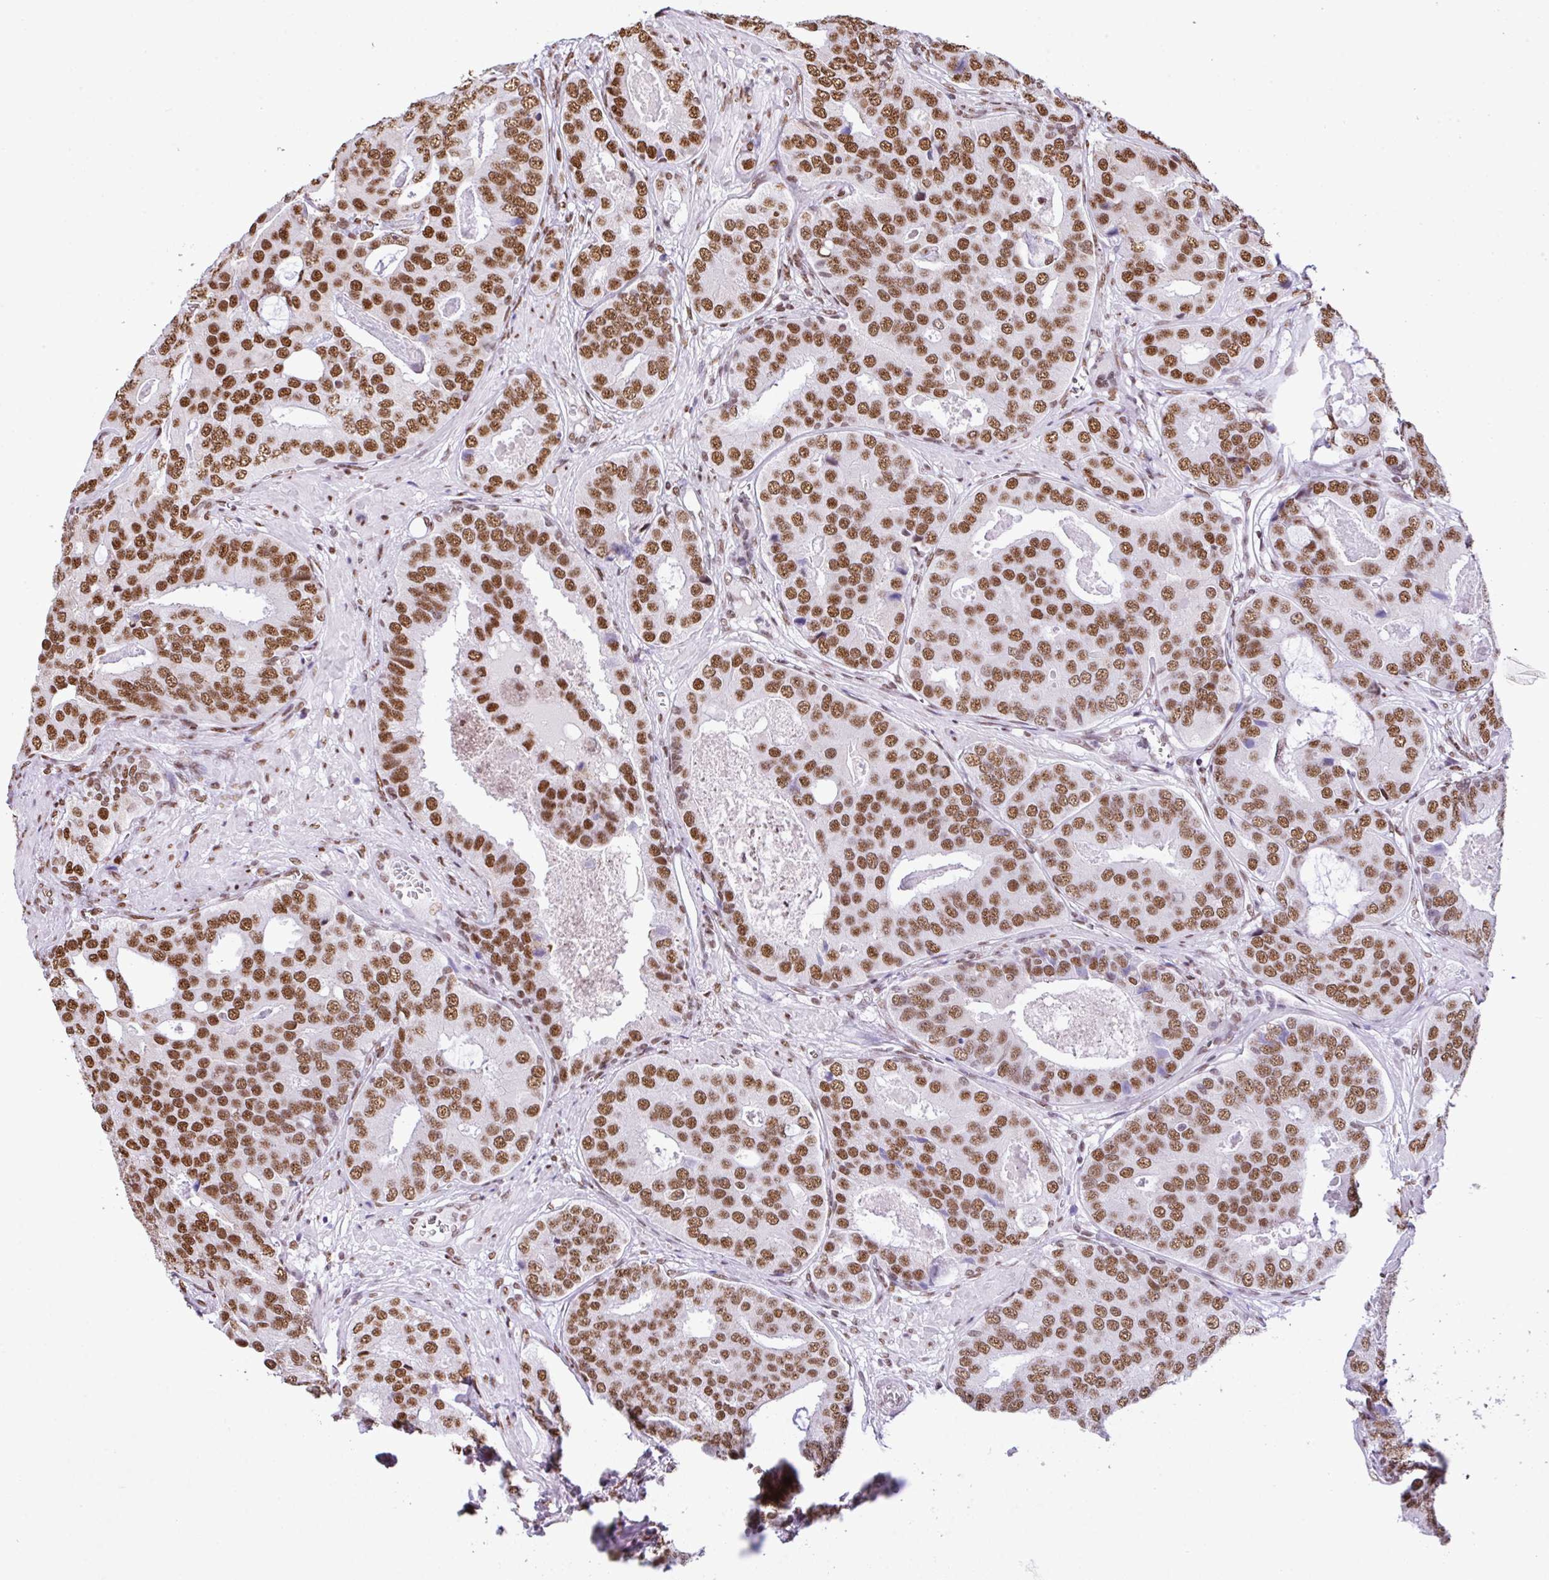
{"staining": {"intensity": "moderate", "quantity": ">75%", "location": "nuclear"}, "tissue": "prostate cancer", "cell_type": "Tumor cells", "image_type": "cancer", "snomed": [{"axis": "morphology", "description": "Adenocarcinoma, High grade"}, {"axis": "topography", "description": "Prostate"}], "caption": "Human prostate cancer stained with a brown dye demonstrates moderate nuclear positive expression in approximately >75% of tumor cells.", "gene": "RARG", "patient": {"sex": "male", "age": 71}}